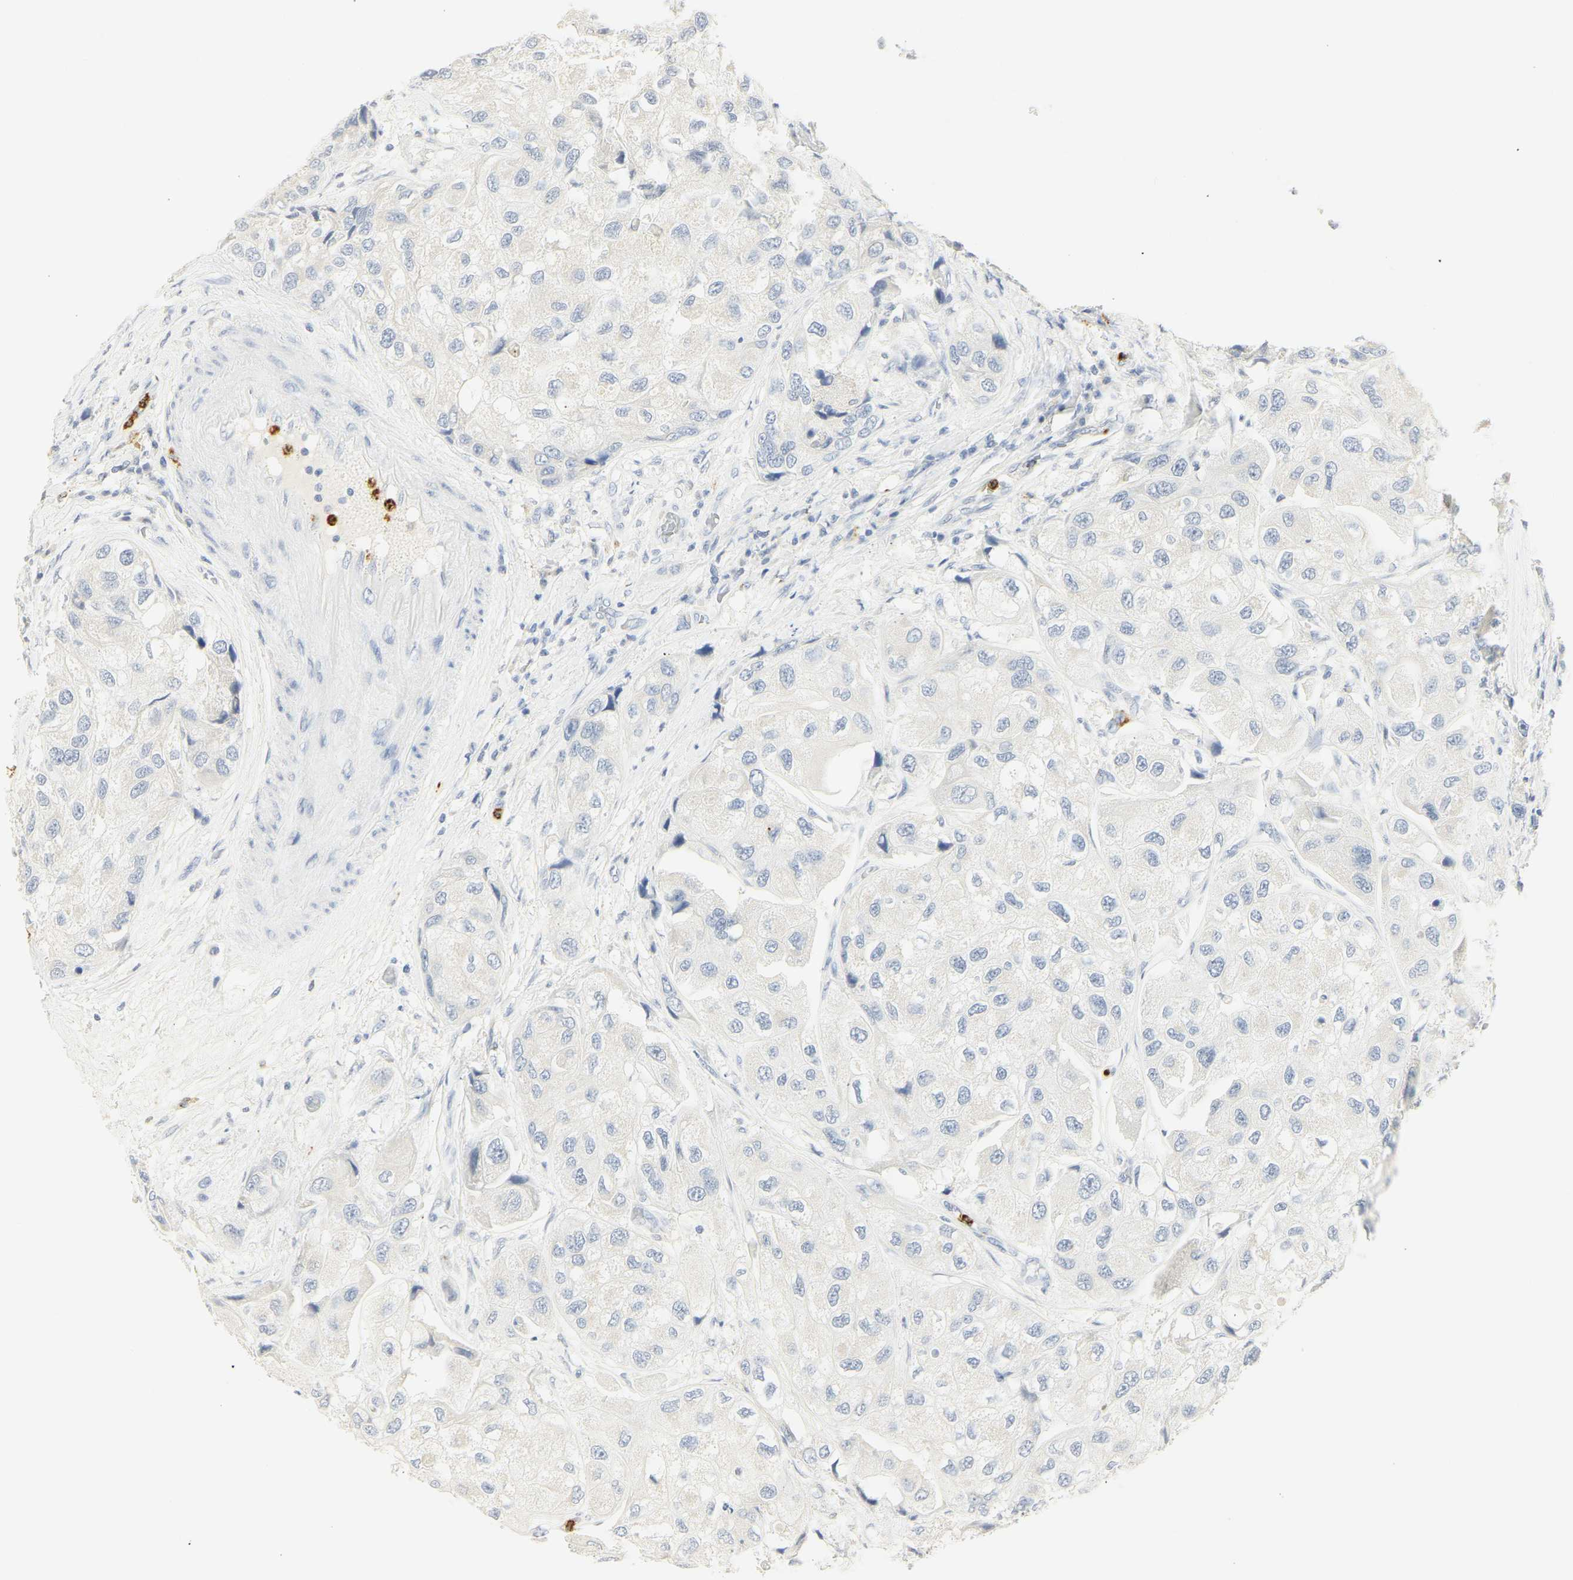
{"staining": {"intensity": "negative", "quantity": "none", "location": "none"}, "tissue": "urothelial cancer", "cell_type": "Tumor cells", "image_type": "cancer", "snomed": [{"axis": "morphology", "description": "Urothelial carcinoma, High grade"}, {"axis": "topography", "description": "Urinary bladder"}], "caption": "Immunohistochemistry micrograph of high-grade urothelial carcinoma stained for a protein (brown), which demonstrates no staining in tumor cells.", "gene": "MPO", "patient": {"sex": "female", "age": 64}}